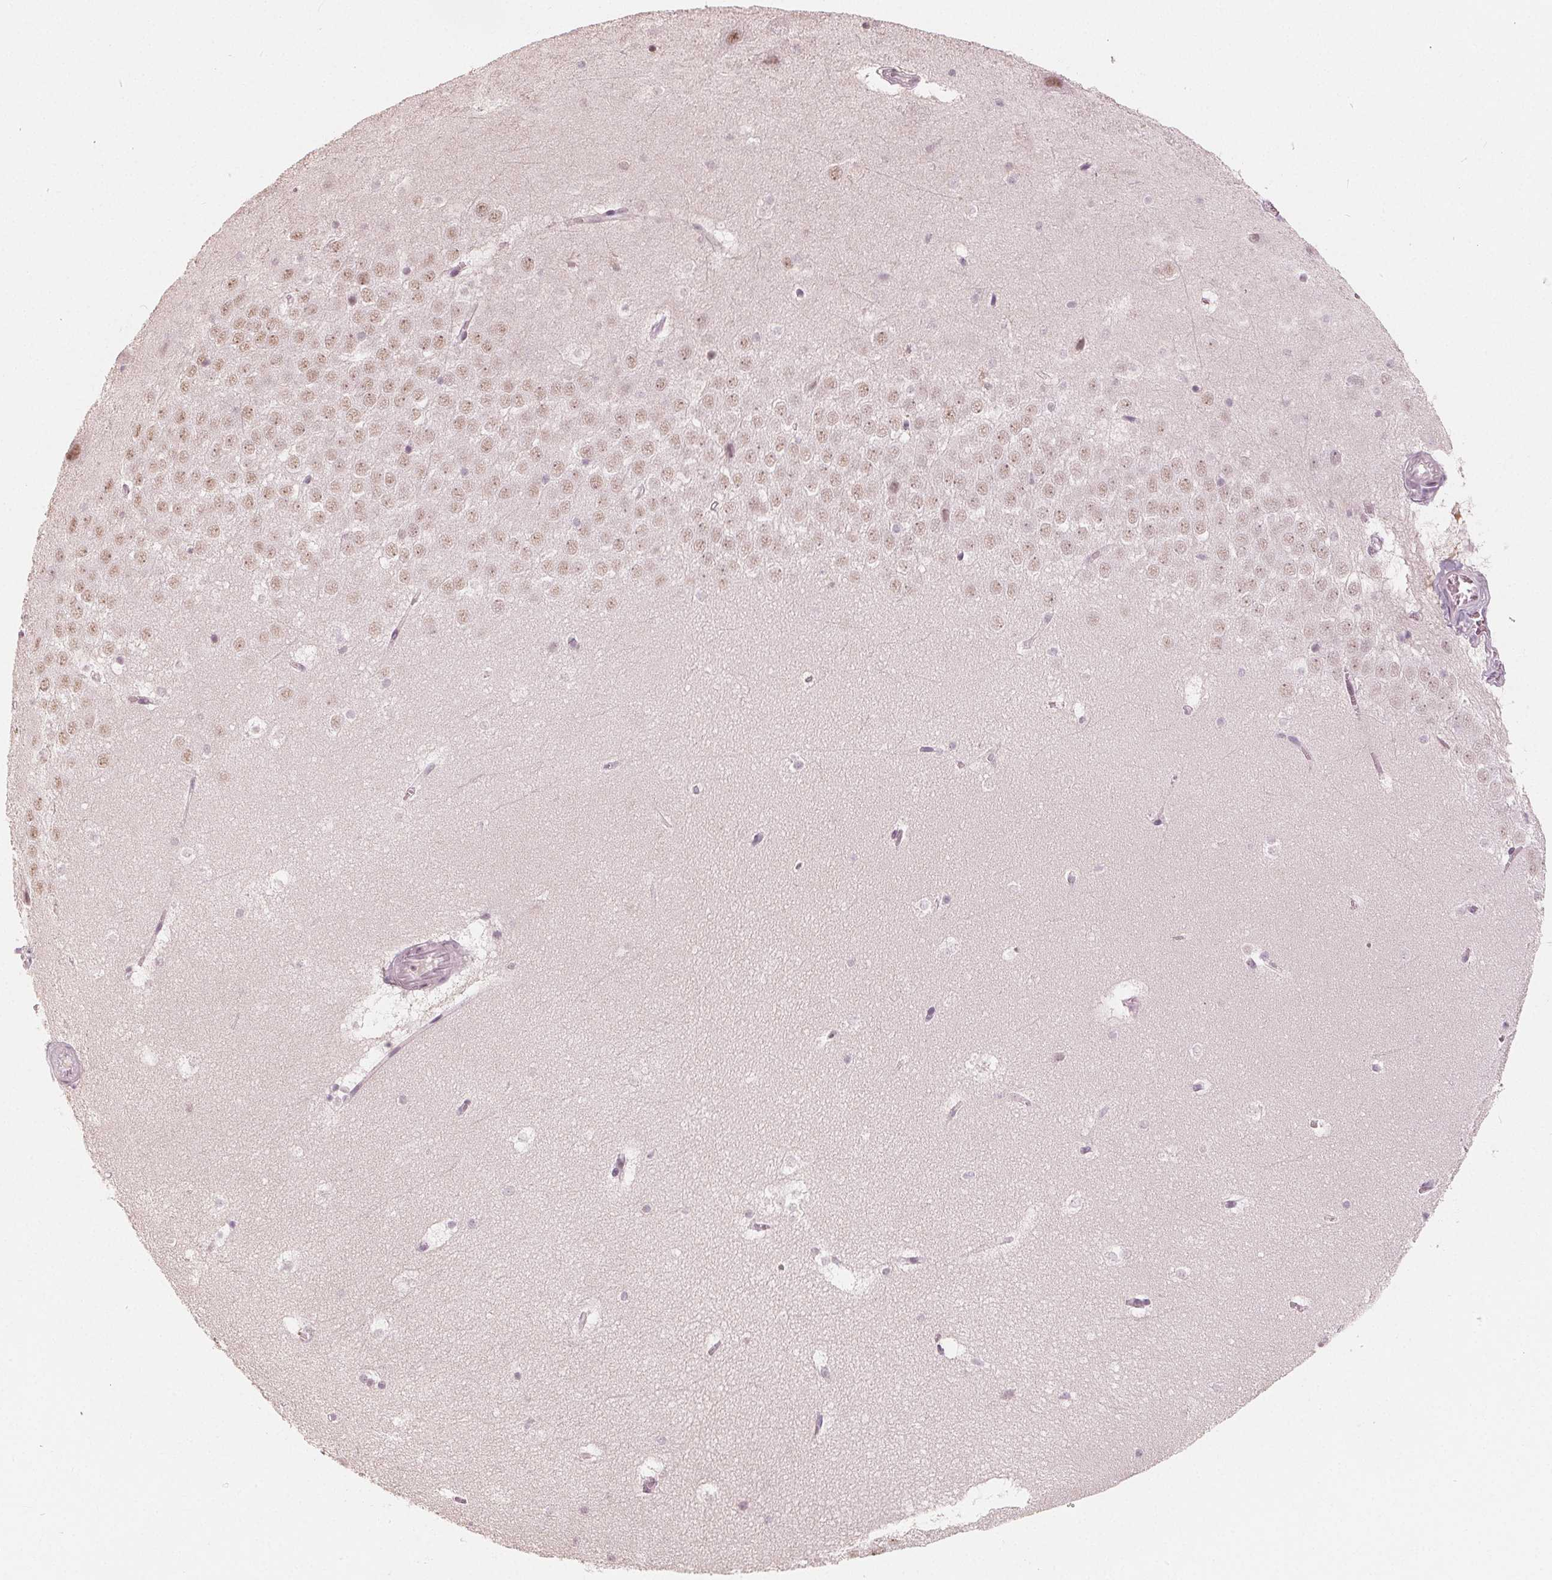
{"staining": {"intensity": "negative", "quantity": "none", "location": "none"}, "tissue": "hippocampus", "cell_type": "Glial cells", "image_type": "normal", "snomed": [{"axis": "morphology", "description": "Normal tissue, NOS"}, {"axis": "topography", "description": "Hippocampus"}], "caption": "The image exhibits no staining of glial cells in benign hippocampus.", "gene": "NUP210L", "patient": {"sex": "male", "age": 45}}